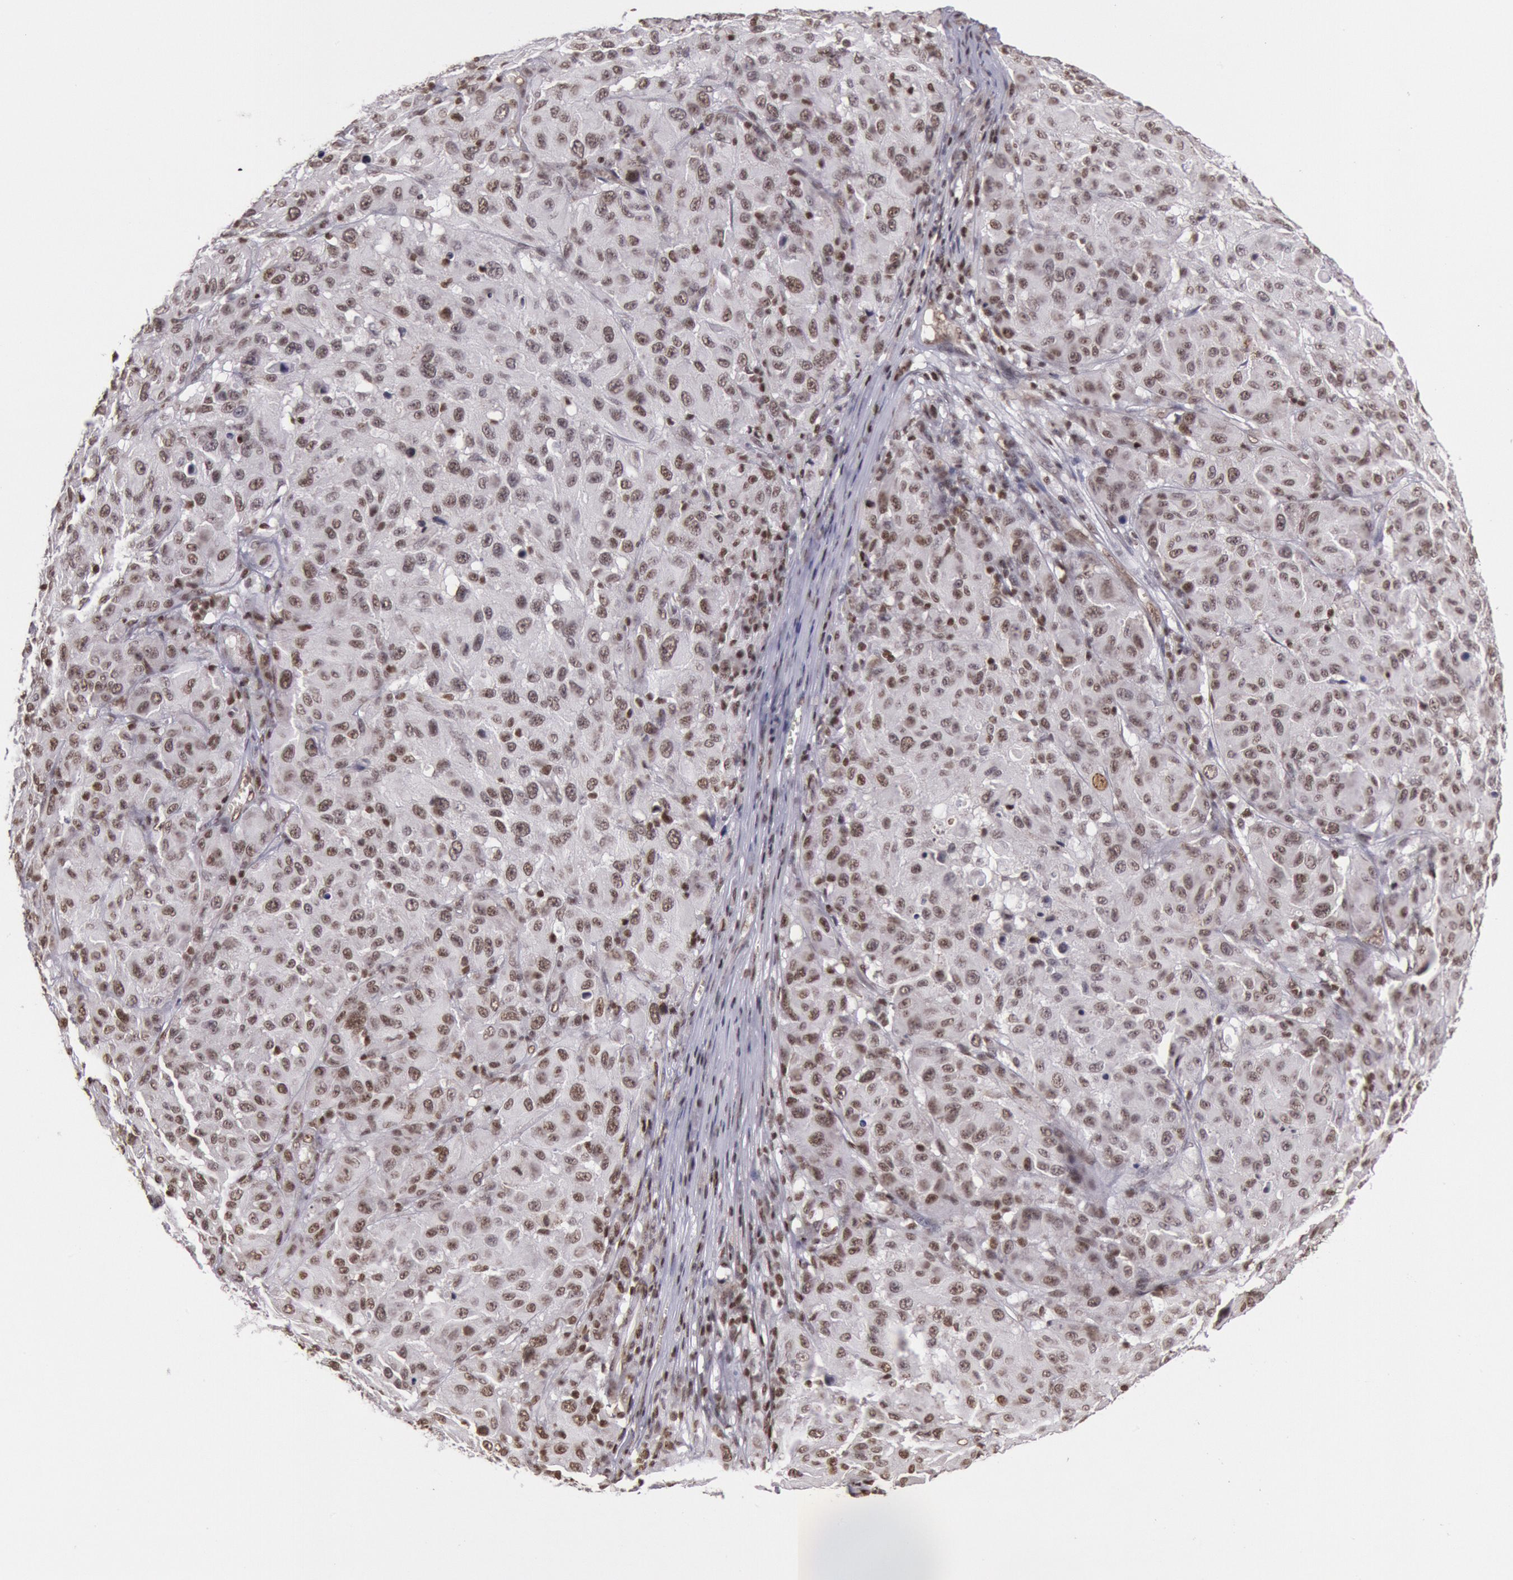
{"staining": {"intensity": "moderate", "quantity": ">75%", "location": "nuclear"}, "tissue": "melanoma", "cell_type": "Tumor cells", "image_type": "cancer", "snomed": [{"axis": "morphology", "description": "Malignant melanoma, NOS"}, {"axis": "topography", "description": "Skin"}], "caption": "Protein analysis of malignant melanoma tissue displays moderate nuclear staining in about >75% of tumor cells.", "gene": "NKAP", "patient": {"sex": "female", "age": 77}}